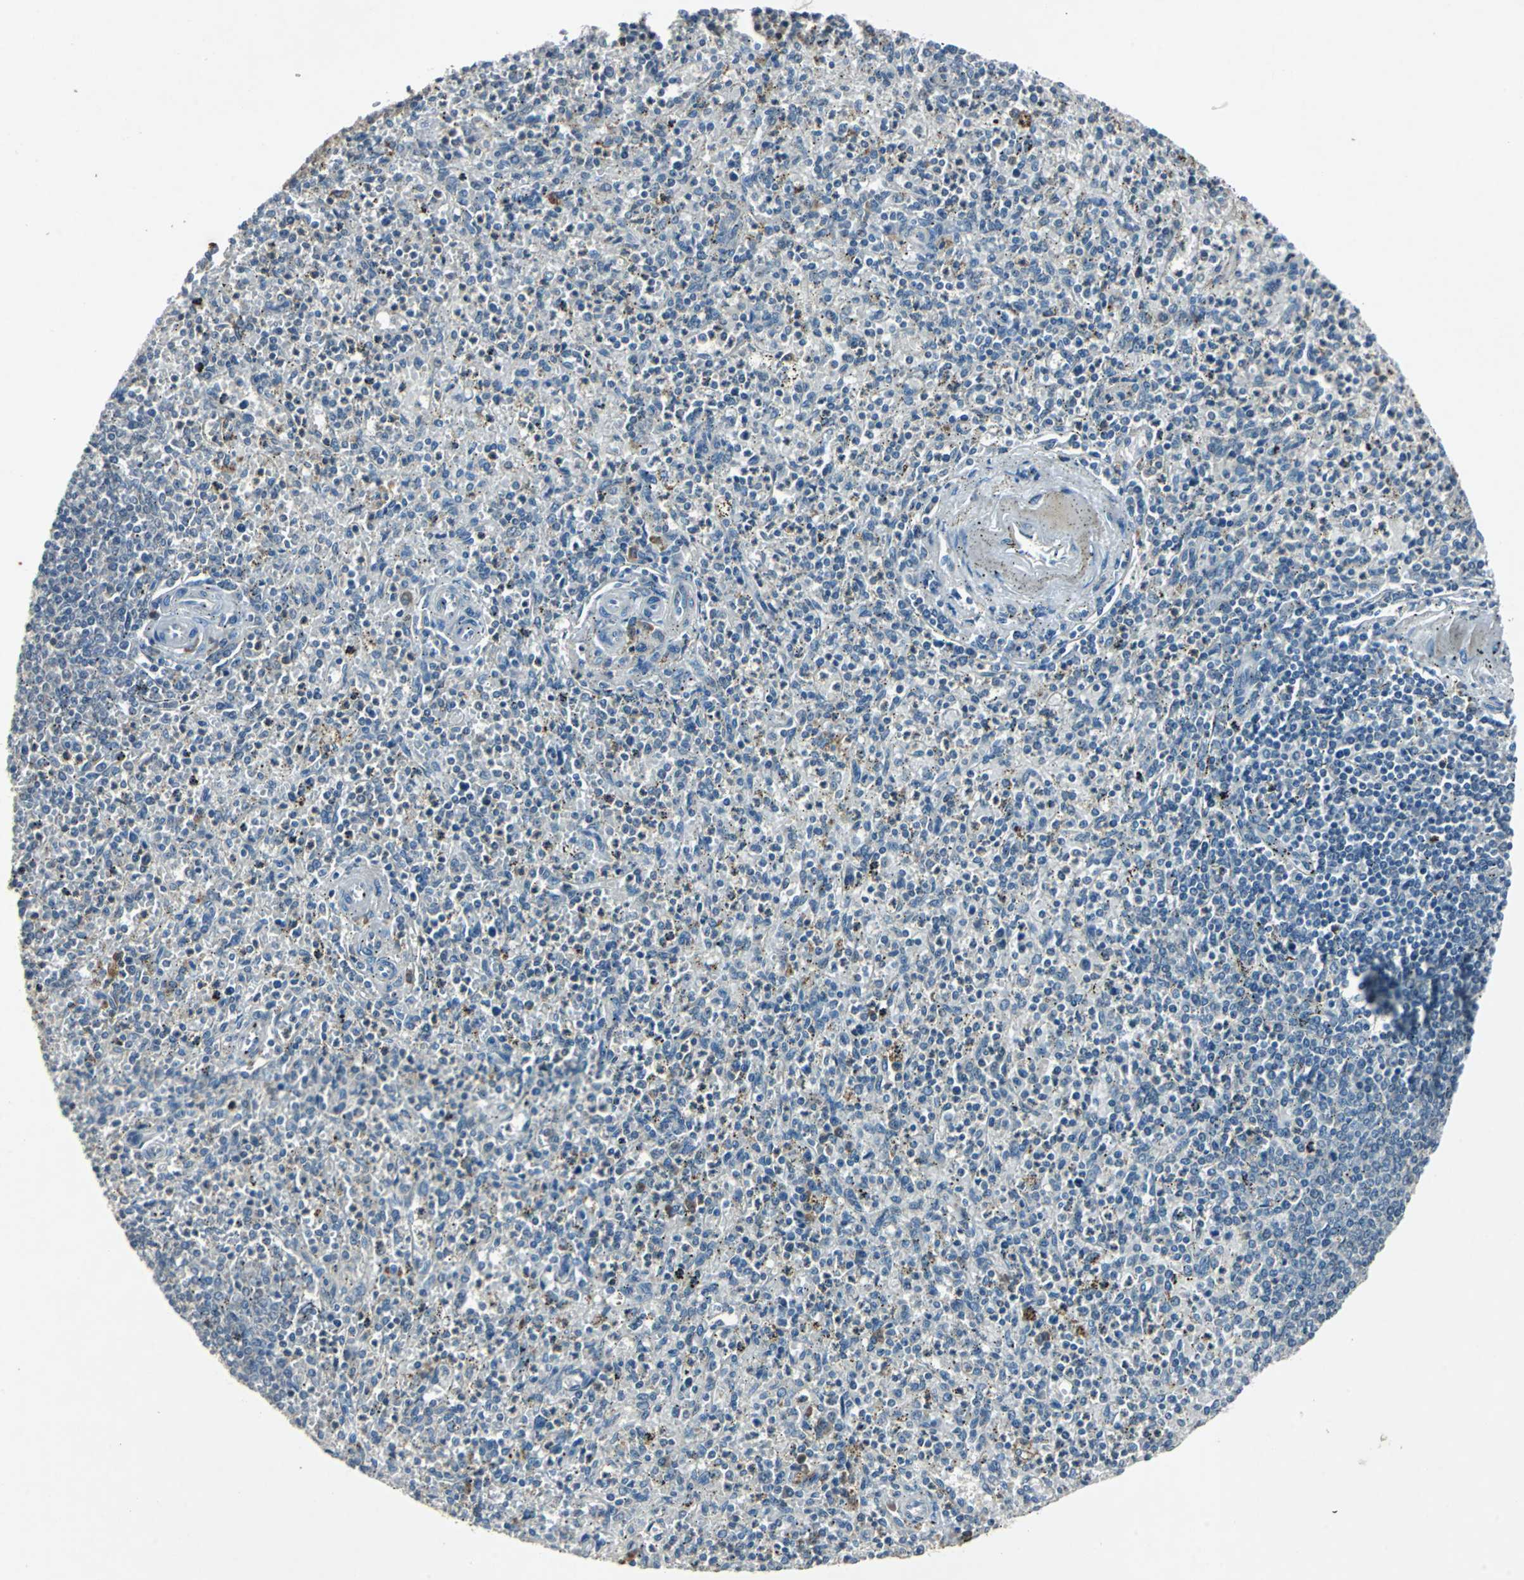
{"staining": {"intensity": "moderate", "quantity": "<25%", "location": "cytoplasmic/membranous"}, "tissue": "spleen", "cell_type": "Cells in red pulp", "image_type": "normal", "snomed": [{"axis": "morphology", "description": "Normal tissue, NOS"}, {"axis": "topography", "description": "Spleen"}], "caption": "A low amount of moderate cytoplasmic/membranous expression is seen in about <25% of cells in red pulp in normal spleen. (DAB (3,3'-diaminobenzidine) = brown stain, brightfield microscopy at high magnification).", "gene": "SLC2A13", "patient": {"sex": "male", "age": 72}}